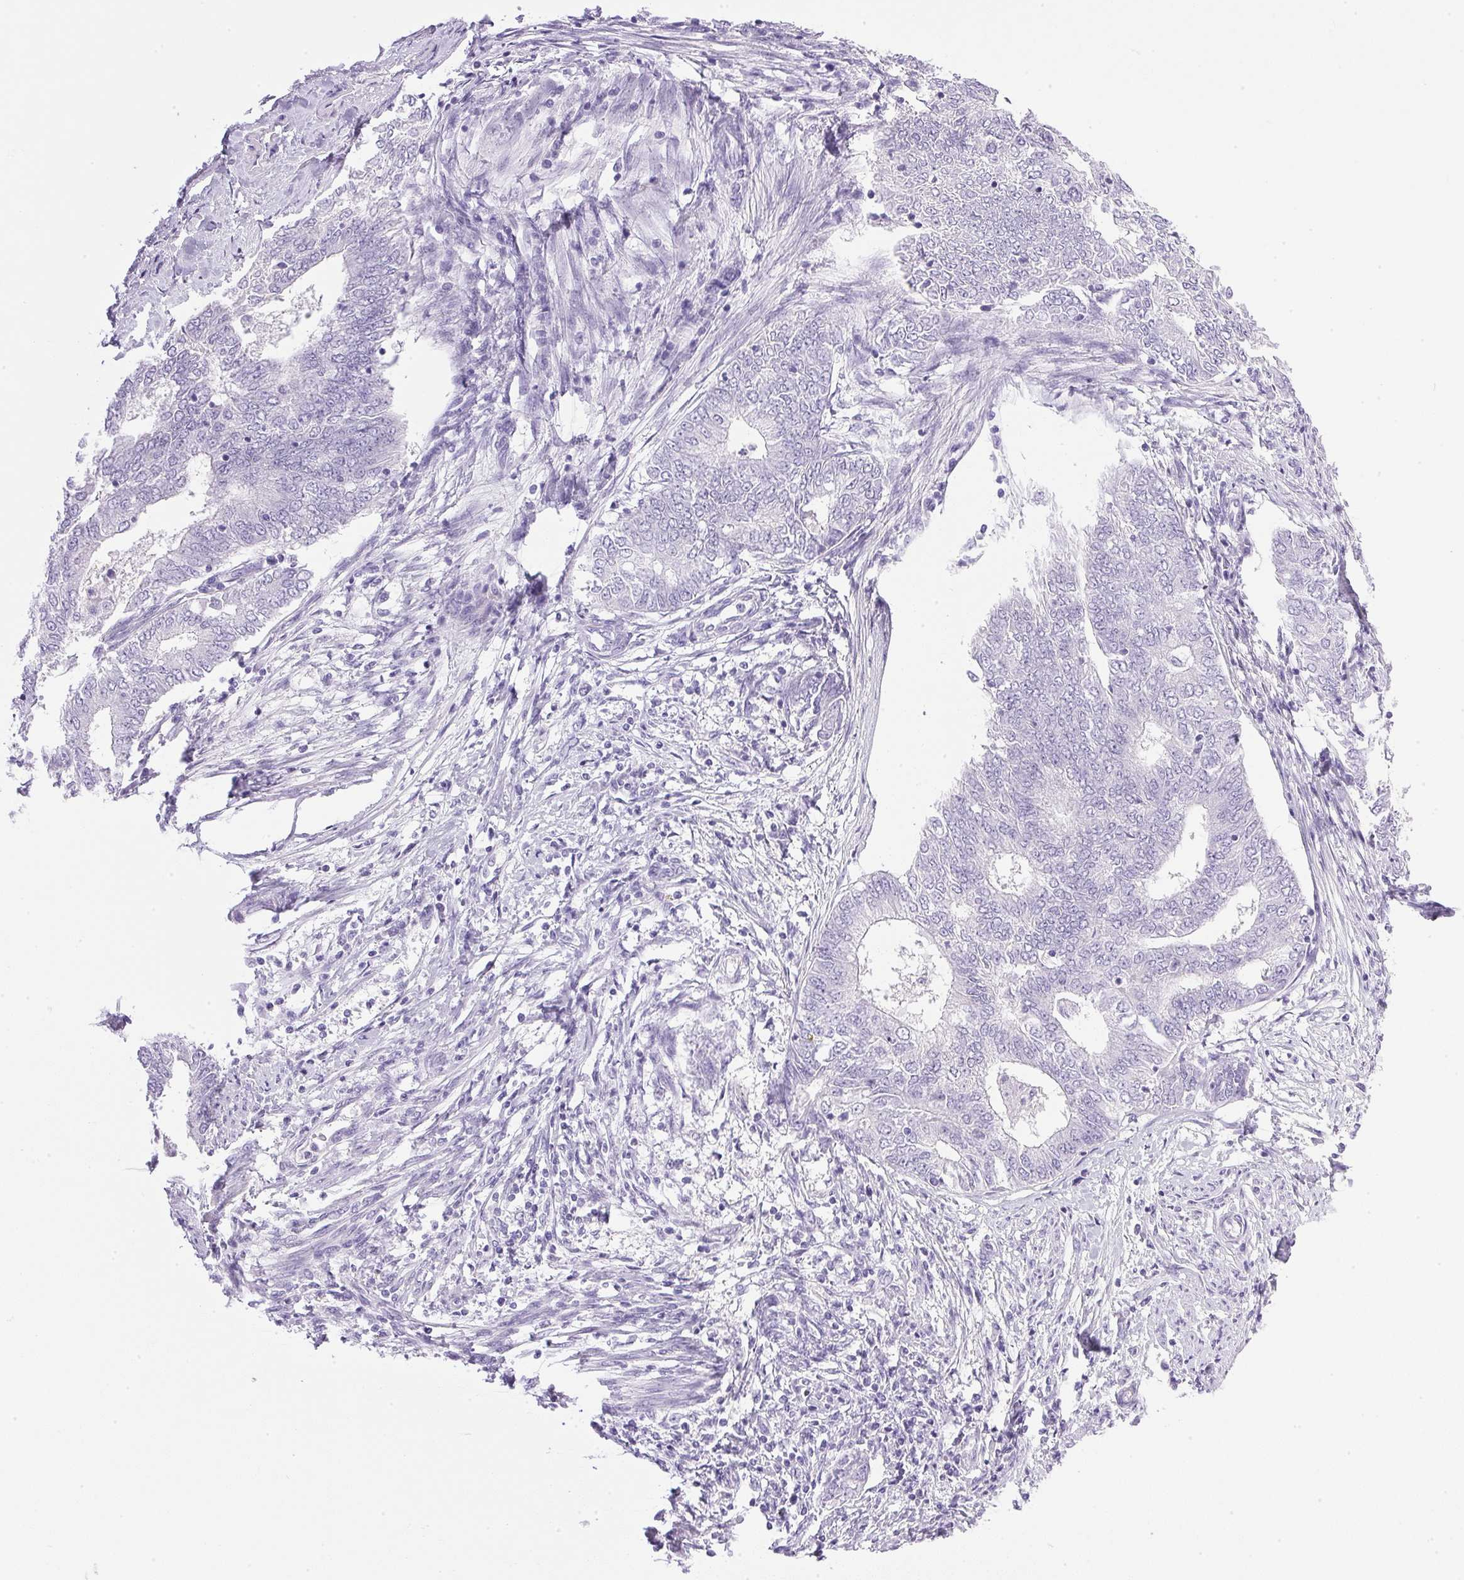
{"staining": {"intensity": "negative", "quantity": "none", "location": "none"}, "tissue": "endometrial cancer", "cell_type": "Tumor cells", "image_type": "cancer", "snomed": [{"axis": "morphology", "description": "Adenocarcinoma, NOS"}, {"axis": "topography", "description": "Endometrium"}], "caption": "A photomicrograph of endometrial adenocarcinoma stained for a protein reveals no brown staining in tumor cells. (DAB (3,3'-diaminobenzidine) IHC with hematoxylin counter stain).", "gene": "ATP6V0A4", "patient": {"sex": "female", "age": 62}}